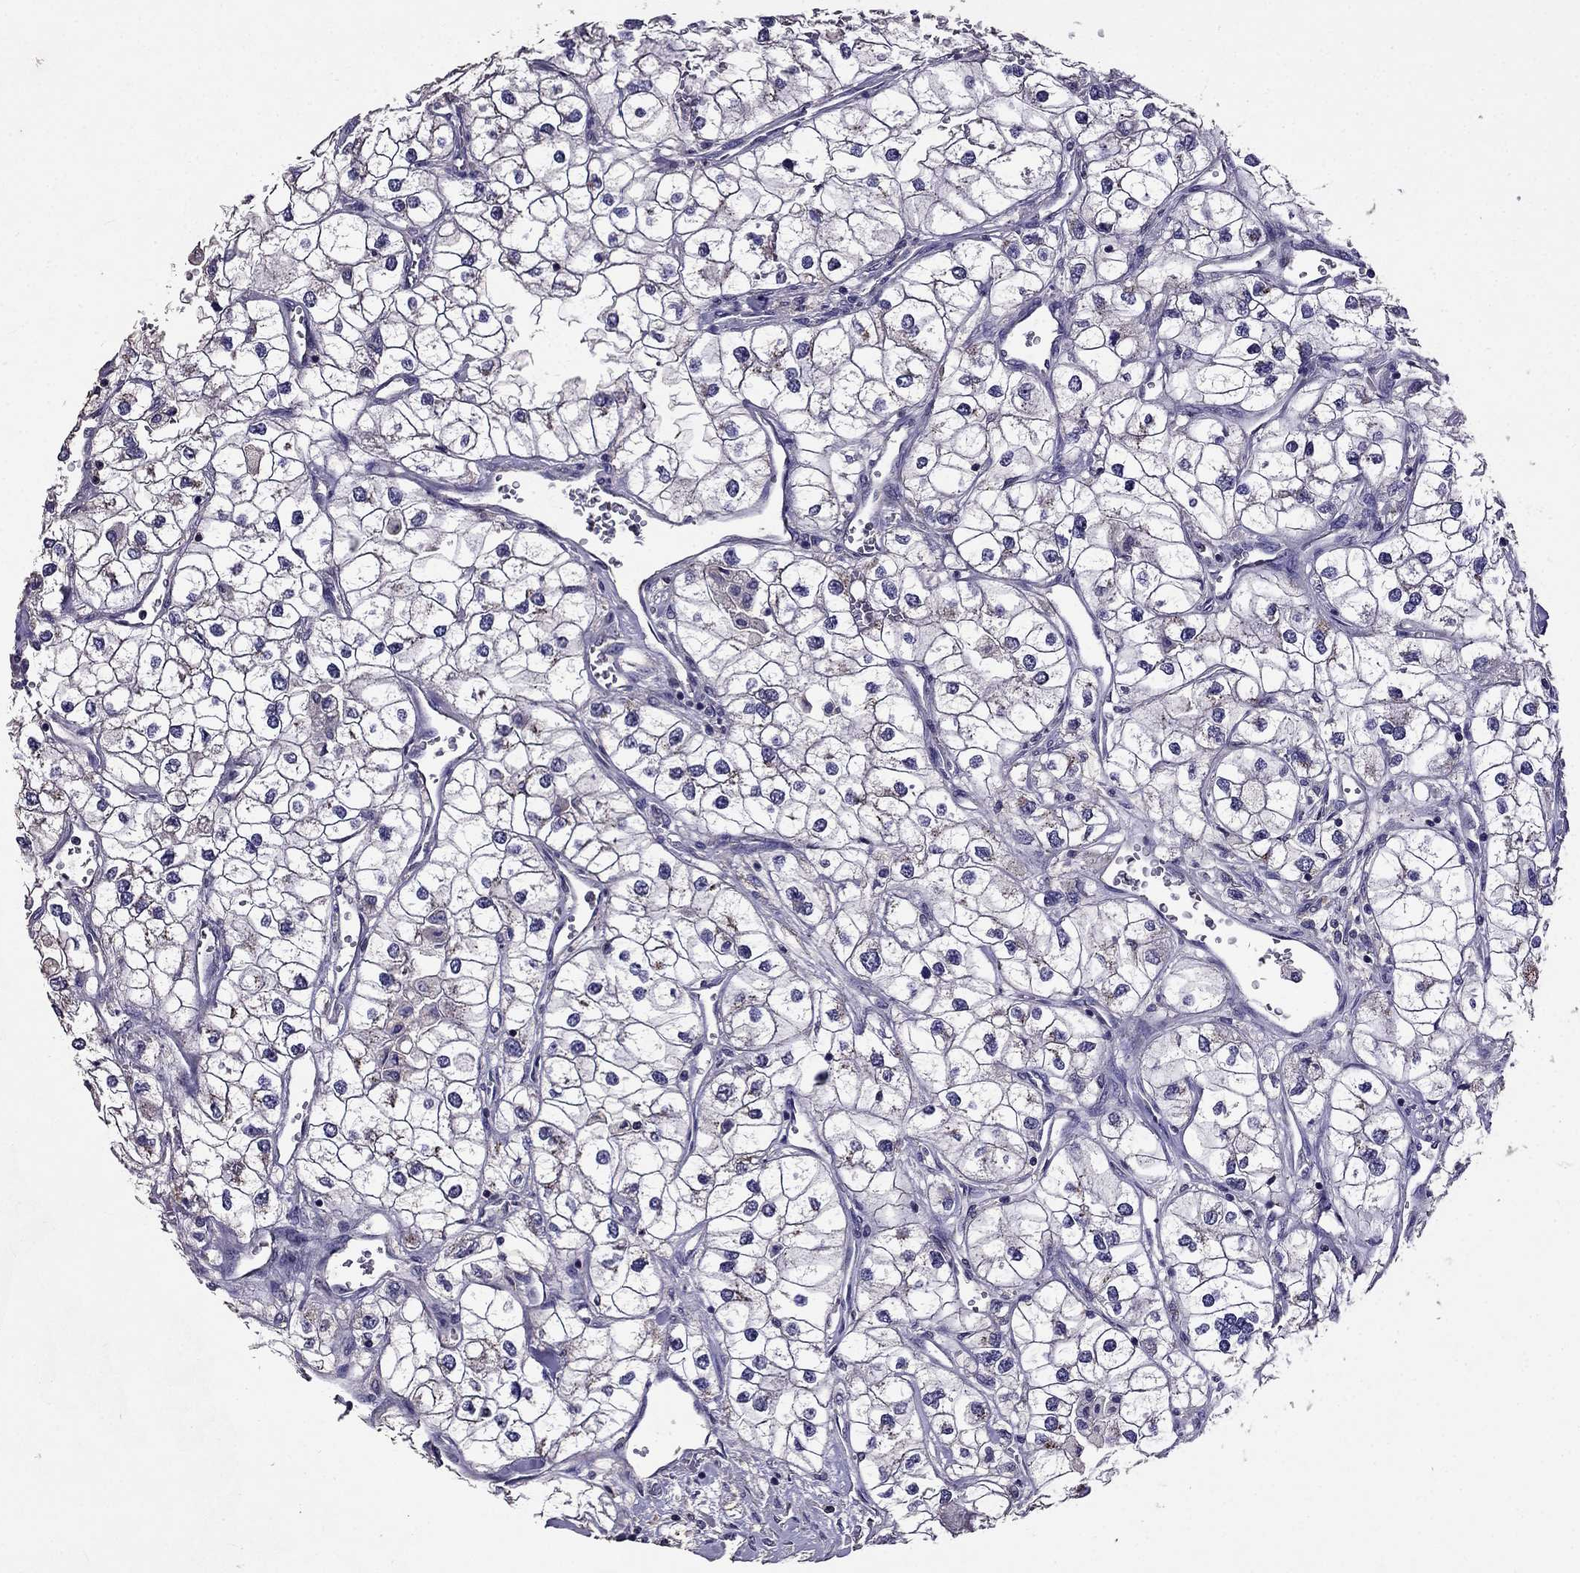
{"staining": {"intensity": "negative", "quantity": "none", "location": "none"}, "tissue": "renal cancer", "cell_type": "Tumor cells", "image_type": "cancer", "snomed": [{"axis": "morphology", "description": "Adenocarcinoma, NOS"}, {"axis": "topography", "description": "Kidney"}], "caption": "Immunohistochemistry (IHC) photomicrograph of neoplastic tissue: human renal cancer (adenocarcinoma) stained with DAB shows no significant protein staining in tumor cells.", "gene": "NKX3-1", "patient": {"sex": "male", "age": 59}}